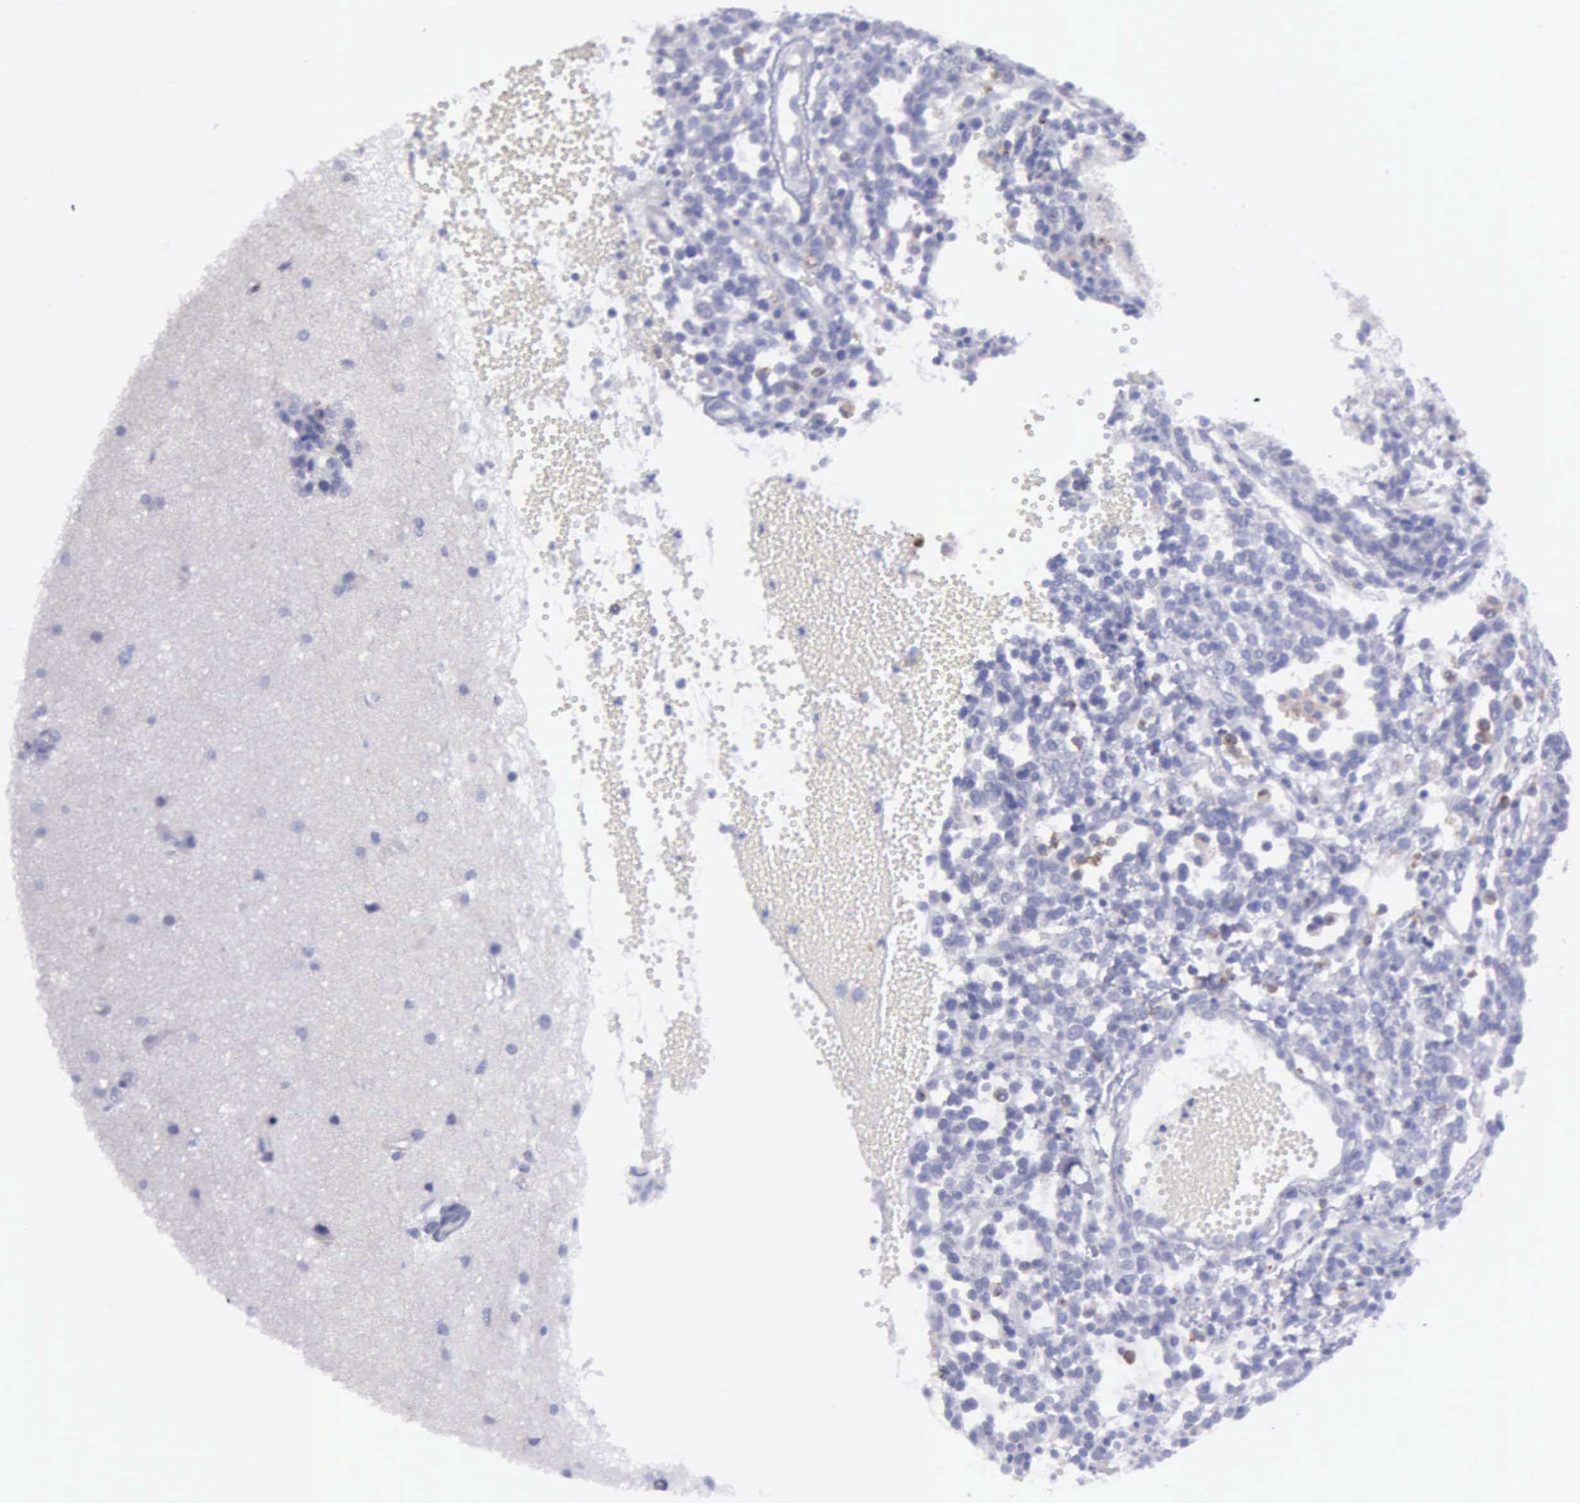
{"staining": {"intensity": "negative", "quantity": "none", "location": "none"}, "tissue": "glioma", "cell_type": "Tumor cells", "image_type": "cancer", "snomed": [{"axis": "morphology", "description": "Glioma, malignant, High grade"}, {"axis": "topography", "description": "Brain"}], "caption": "Glioma was stained to show a protein in brown. There is no significant expression in tumor cells. The staining was performed using DAB to visualize the protein expression in brown, while the nuclei were stained in blue with hematoxylin (Magnification: 20x).", "gene": "TYRP1", "patient": {"sex": "male", "age": 66}}